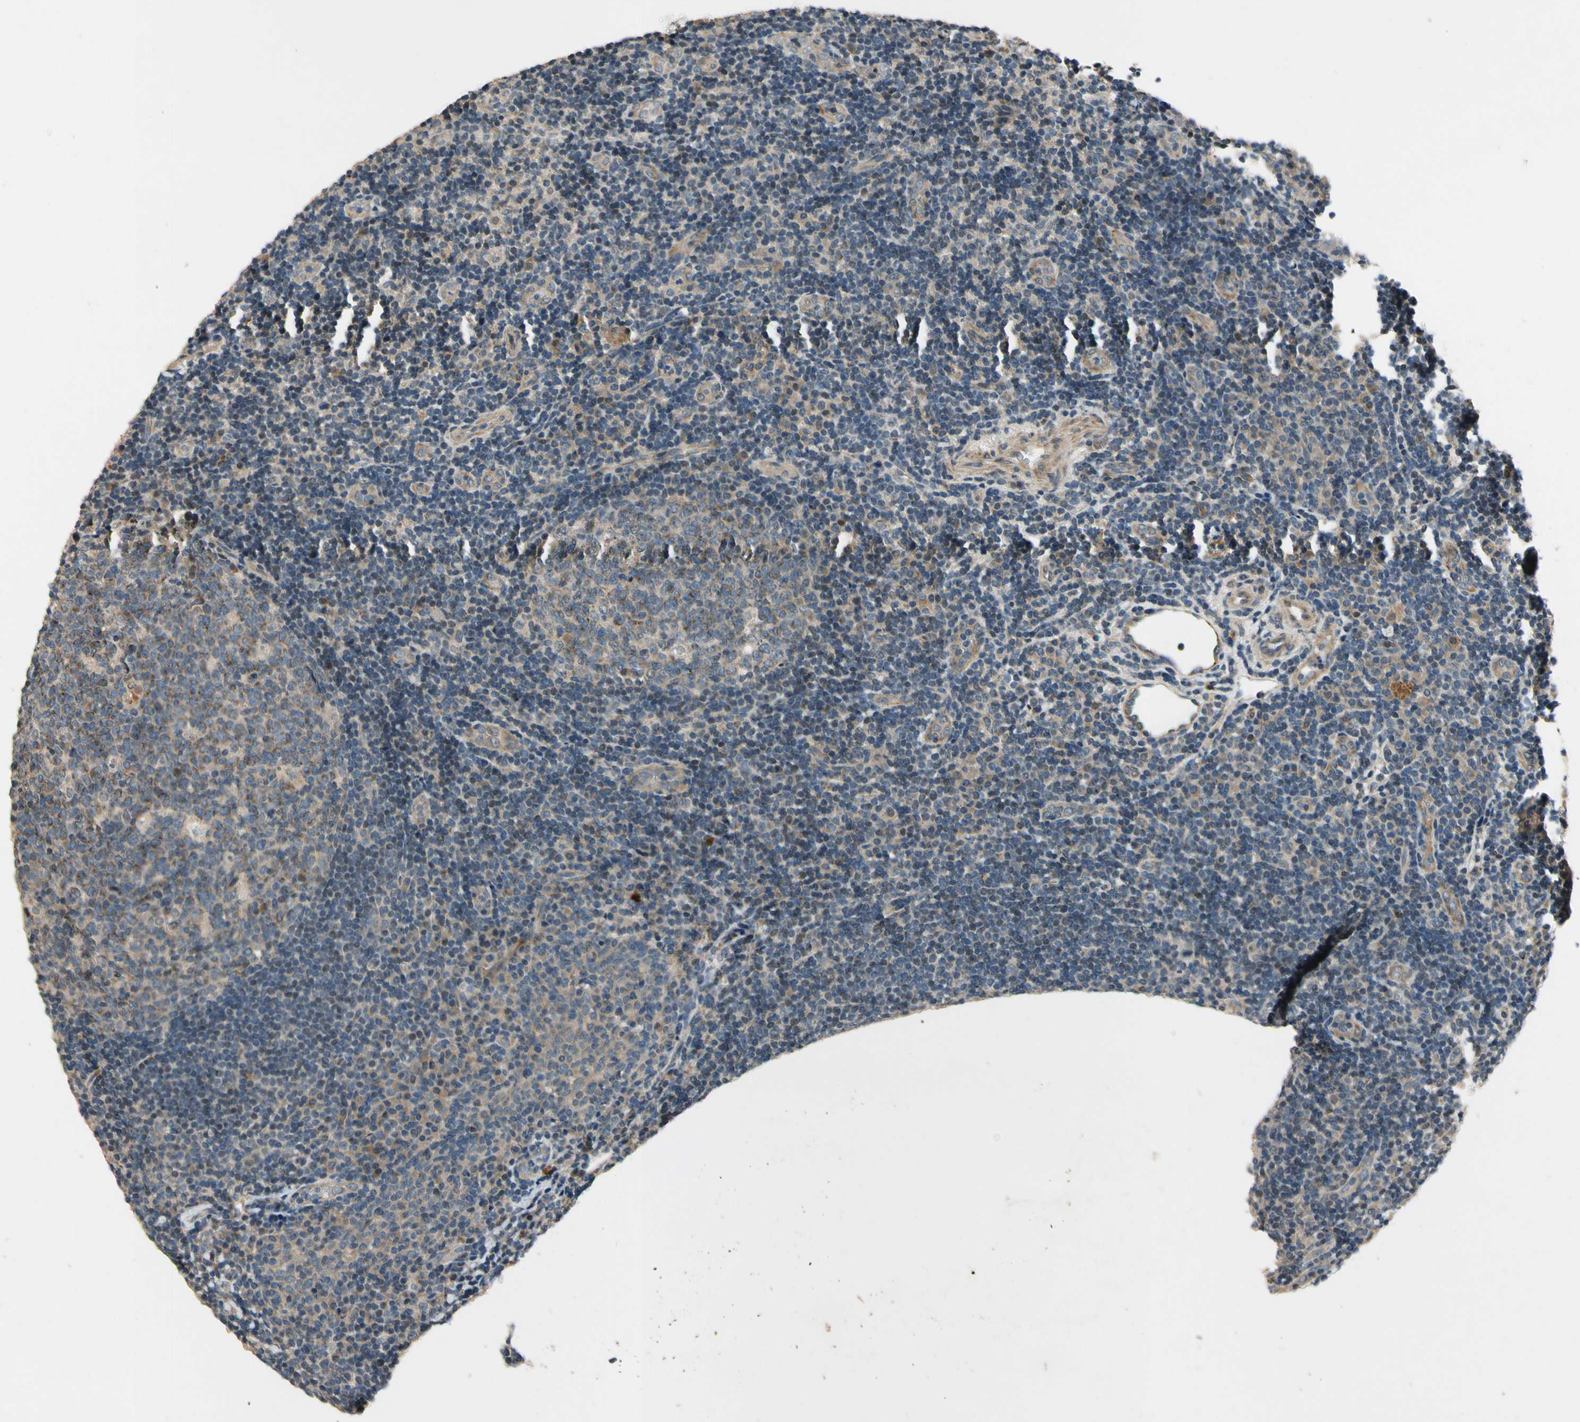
{"staining": {"intensity": "weak", "quantity": "<25%", "location": "cytoplasmic/membranous"}, "tissue": "tonsil", "cell_type": "Germinal center cells", "image_type": "normal", "snomed": [{"axis": "morphology", "description": "Normal tissue, NOS"}, {"axis": "topography", "description": "Tonsil"}], "caption": "DAB immunohistochemical staining of benign human tonsil reveals no significant expression in germinal center cells. (DAB IHC with hematoxylin counter stain).", "gene": "ALKBH3", "patient": {"sex": "female", "age": 40}}